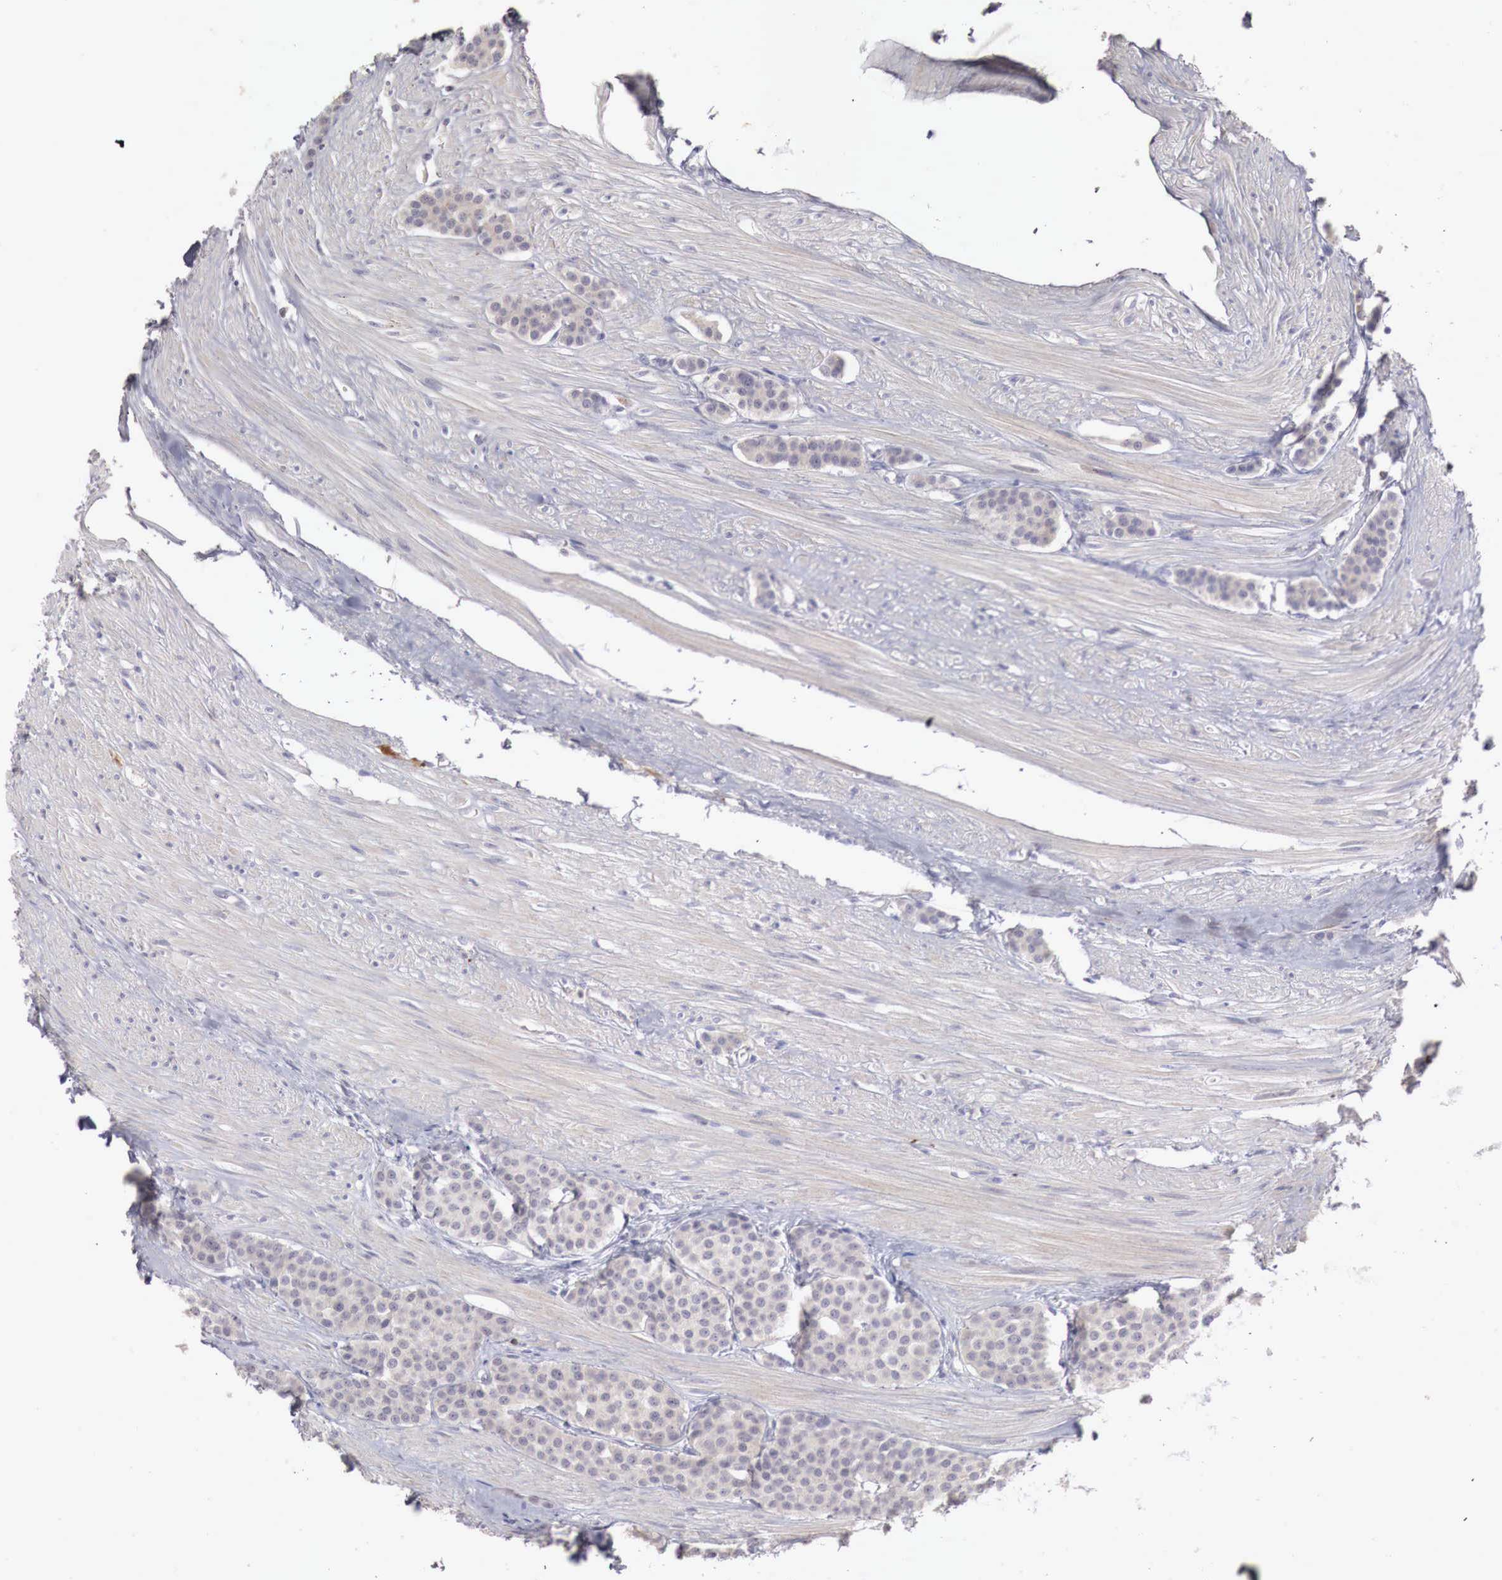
{"staining": {"intensity": "negative", "quantity": "none", "location": "none"}, "tissue": "carcinoid", "cell_type": "Tumor cells", "image_type": "cancer", "snomed": [{"axis": "morphology", "description": "Carcinoid, malignant, NOS"}, {"axis": "topography", "description": "Small intestine"}], "caption": "IHC image of malignant carcinoid stained for a protein (brown), which reveals no positivity in tumor cells.", "gene": "GATA1", "patient": {"sex": "male", "age": 60}}